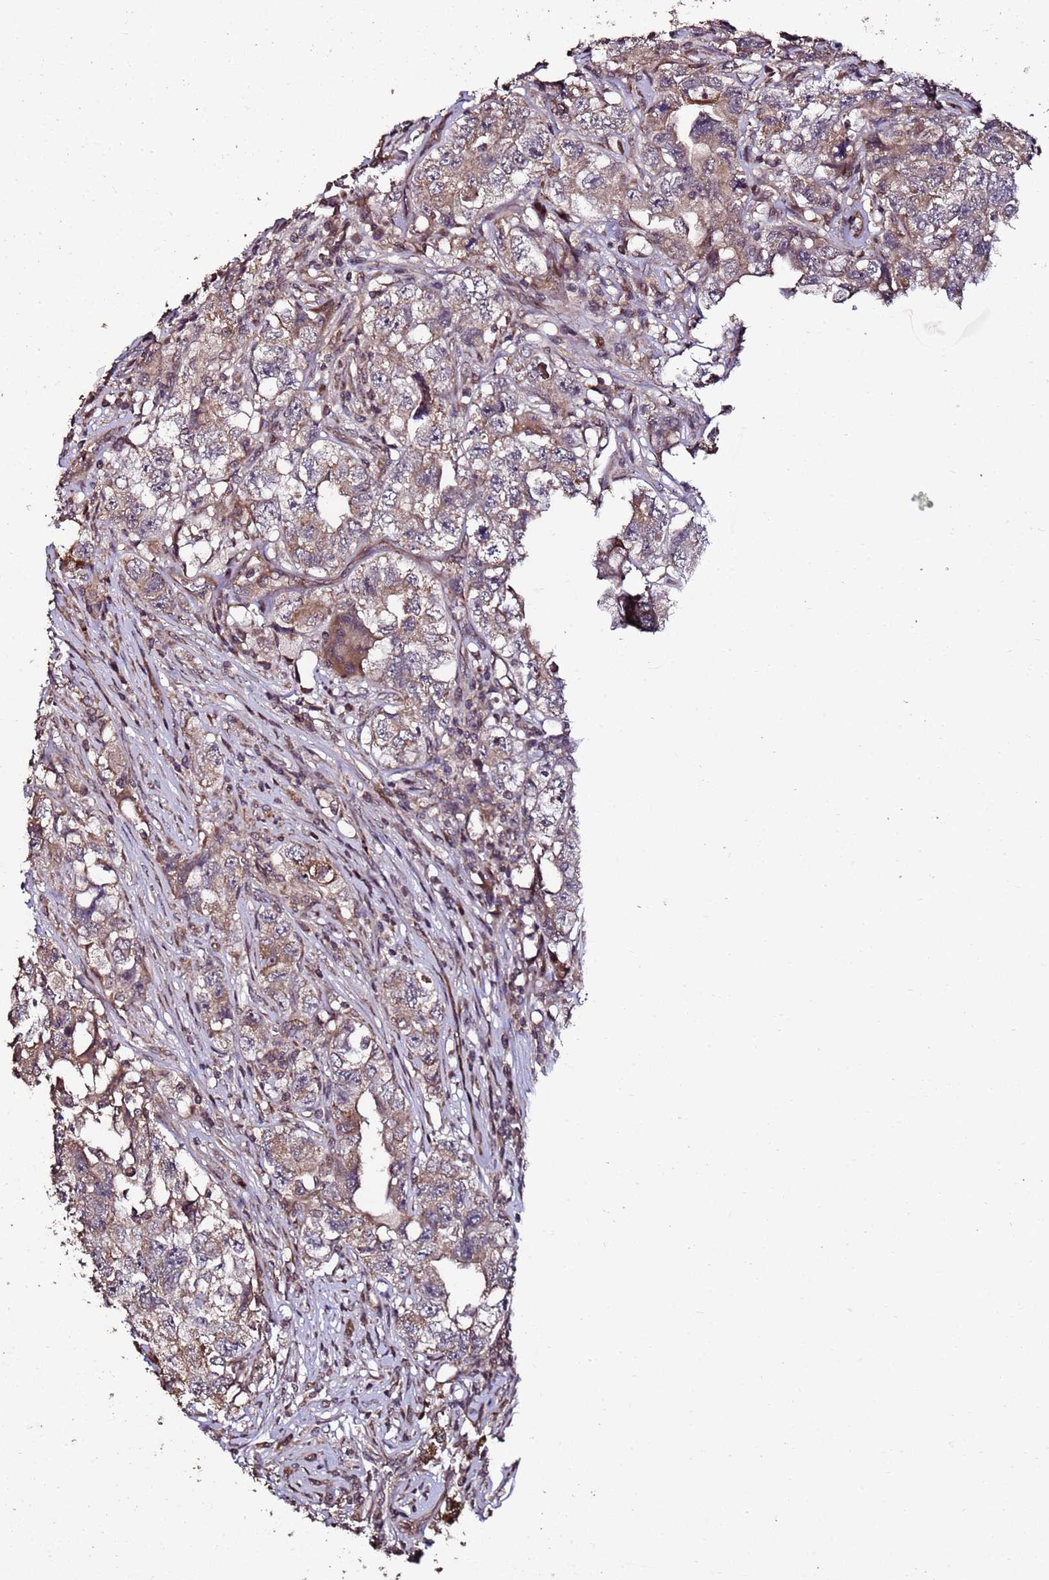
{"staining": {"intensity": "moderate", "quantity": ">75%", "location": "cytoplasmic/membranous"}, "tissue": "testis cancer", "cell_type": "Tumor cells", "image_type": "cancer", "snomed": [{"axis": "morphology", "description": "Seminoma, NOS"}, {"axis": "morphology", "description": "Carcinoma, Embryonal, NOS"}, {"axis": "topography", "description": "Testis"}], "caption": "This is a photomicrograph of immunohistochemistry staining of seminoma (testis), which shows moderate staining in the cytoplasmic/membranous of tumor cells.", "gene": "PRODH", "patient": {"sex": "male", "age": 43}}